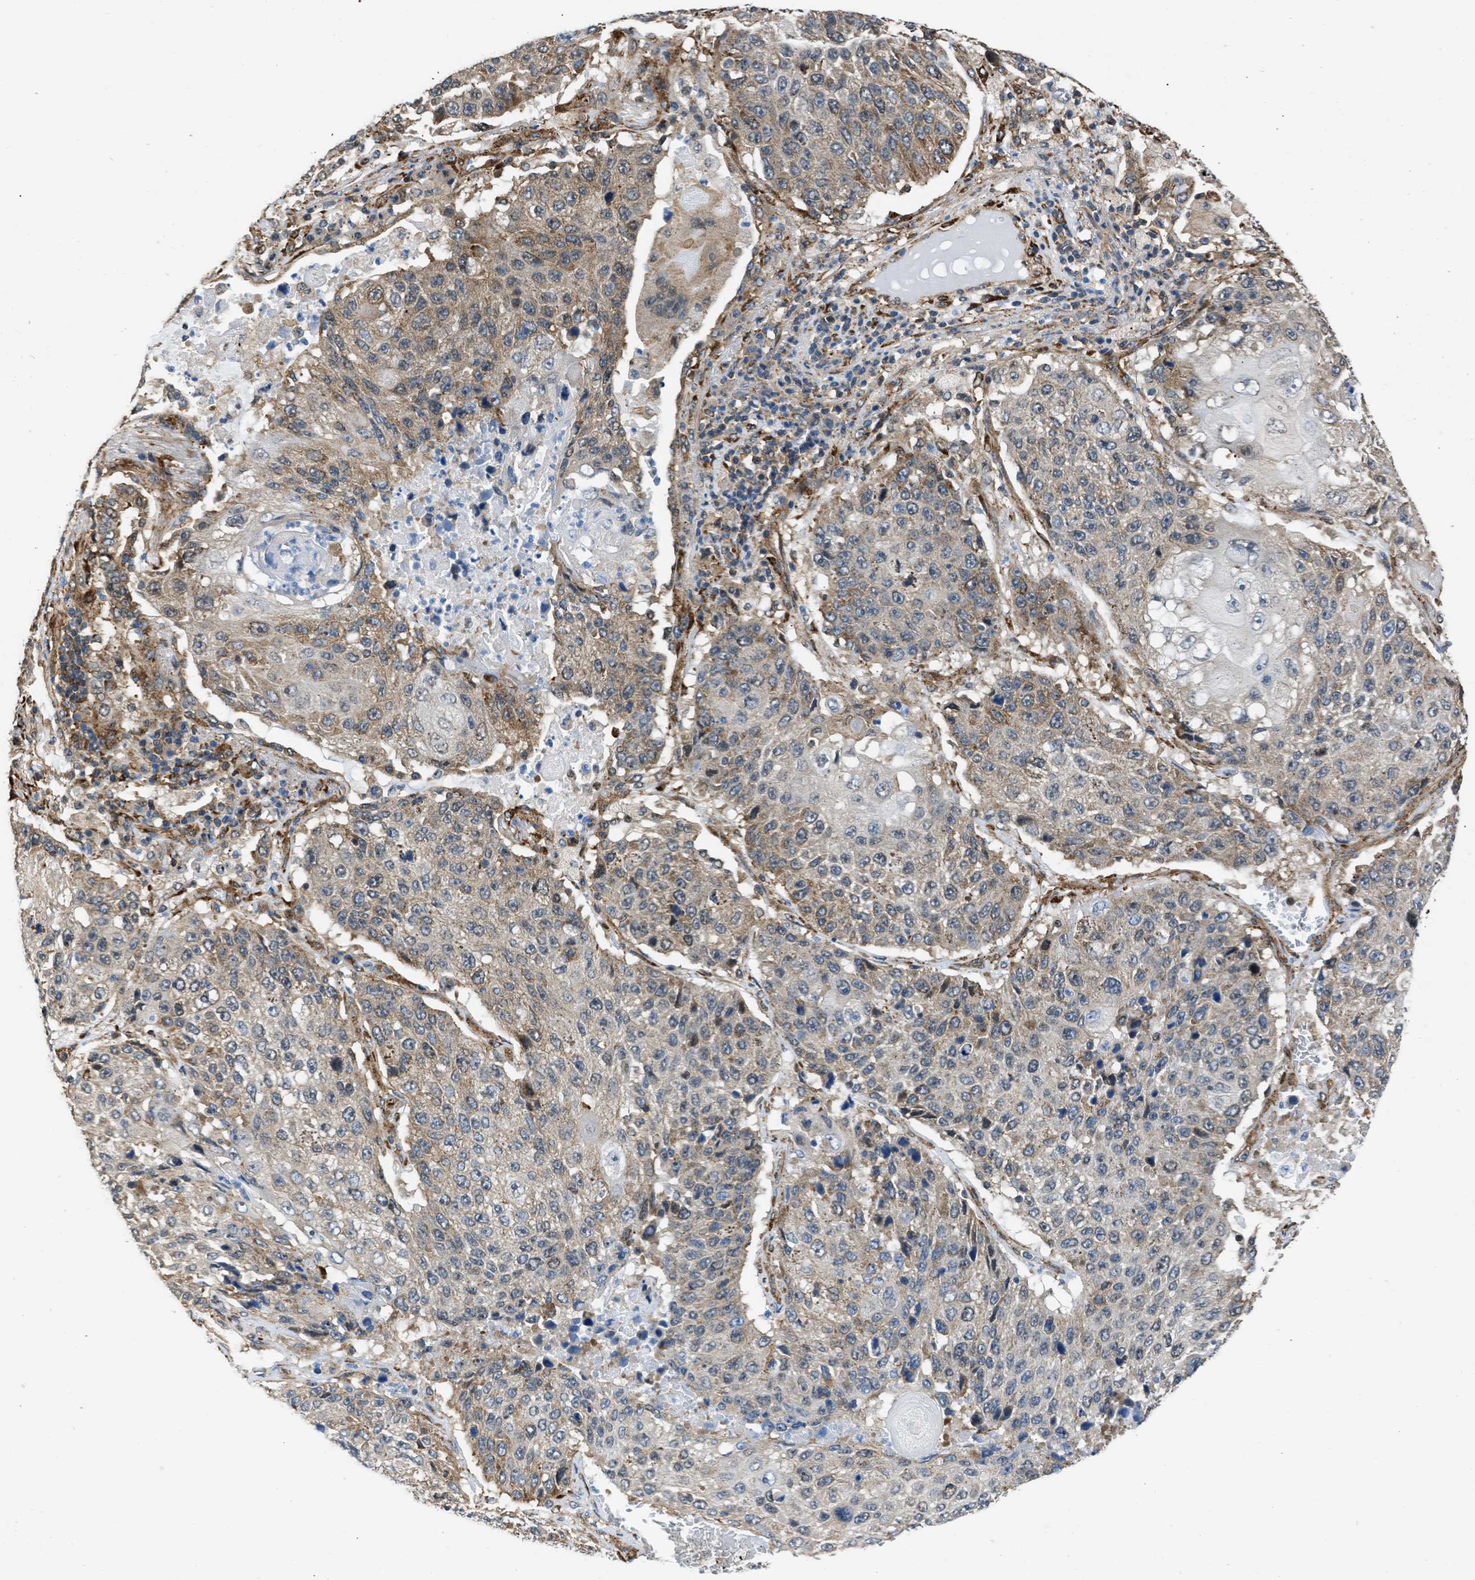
{"staining": {"intensity": "moderate", "quantity": "25%-75%", "location": "cytoplasmic/membranous"}, "tissue": "lung cancer", "cell_type": "Tumor cells", "image_type": "cancer", "snomed": [{"axis": "morphology", "description": "Squamous cell carcinoma, NOS"}, {"axis": "topography", "description": "Lung"}], "caption": "Immunohistochemical staining of lung cancer (squamous cell carcinoma) reveals medium levels of moderate cytoplasmic/membranous positivity in about 25%-75% of tumor cells.", "gene": "SEPTIN2", "patient": {"sex": "male", "age": 61}}